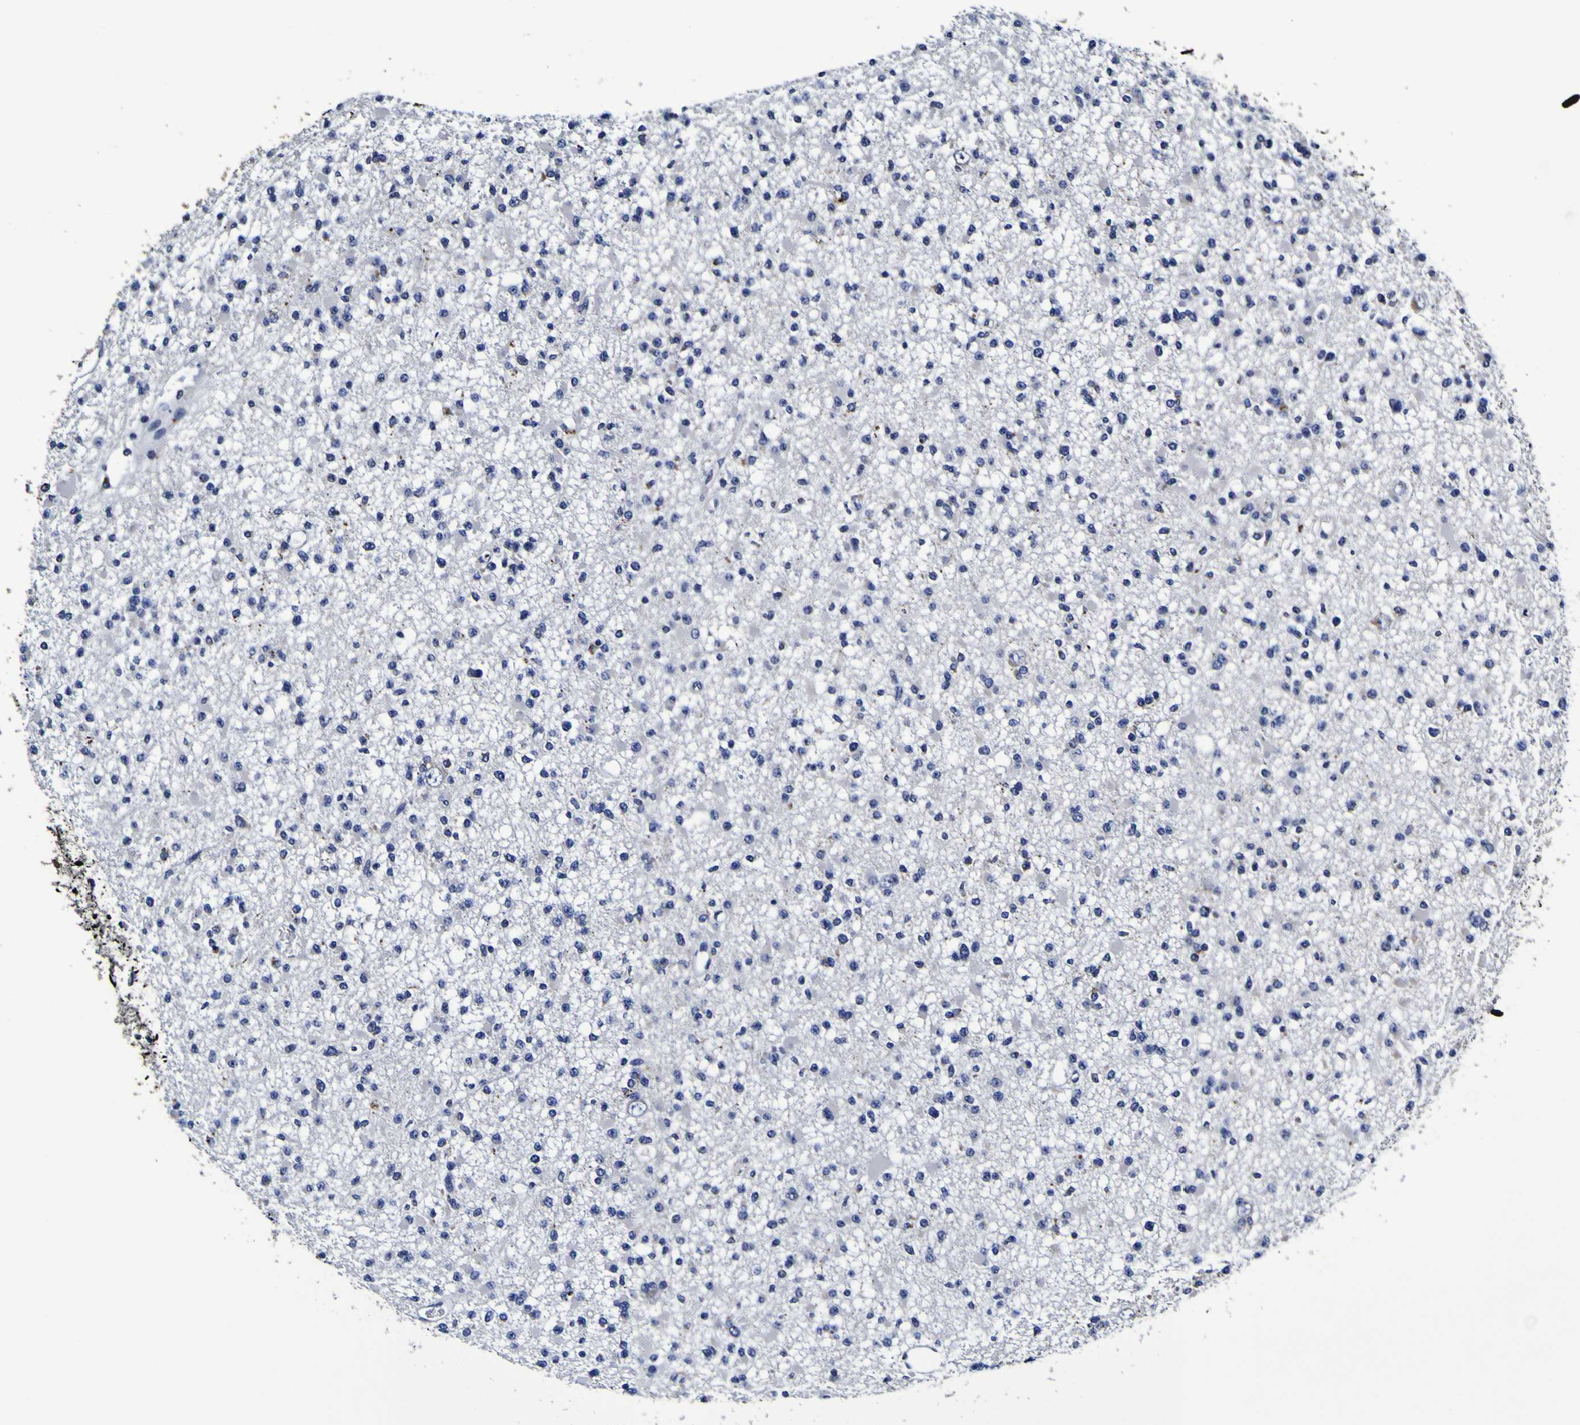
{"staining": {"intensity": "negative", "quantity": "none", "location": "none"}, "tissue": "glioma", "cell_type": "Tumor cells", "image_type": "cancer", "snomed": [{"axis": "morphology", "description": "Glioma, malignant, Low grade"}, {"axis": "topography", "description": "Brain"}], "caption": "Human glioma stained for a protein using IHC demonstrates no expression in tumor cells.", "gene": "PANK4", "patient": {"sex": "female", "age": 22}}